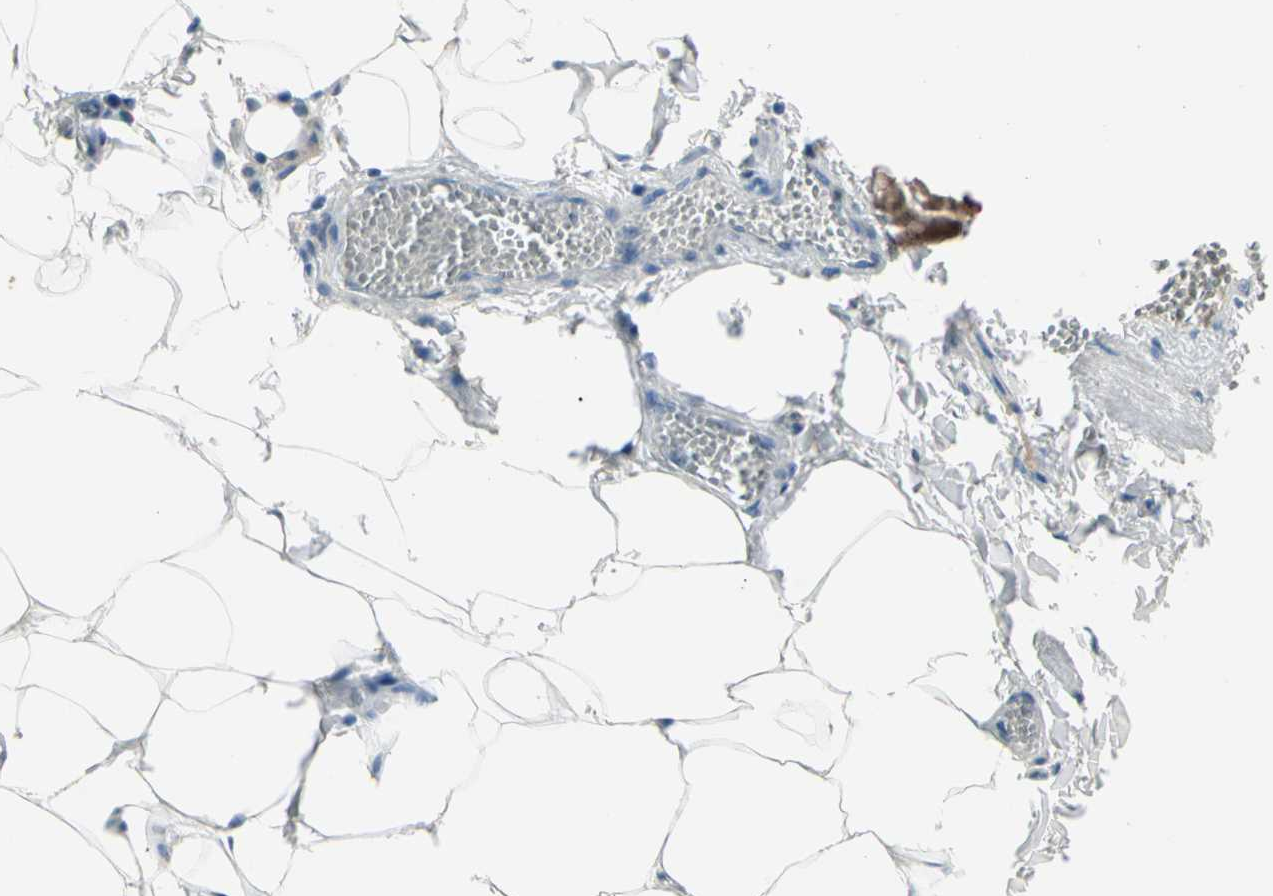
{"staining": {"intensity": "negative", "quantity": "none", "location": "none"}, "tissue": "adipose tissue", "cell_type": "Adipocytes", "image_type": "normal", "snomed": [{"axis": "morphology", "description": "Normal tissue, NOS"}, {"axis": "topography", "description": "Vascular tissue"}], "caption": "Image shows no protein expression in adipocytes of normal adipose tissue. (DAB (3,3'-diaminobenzidine) immunohistochemistry visualized using brightfield microscopy, high magnification).", "gene": "SERPIND1", "patient": {"sex": "male", "age": 41}}